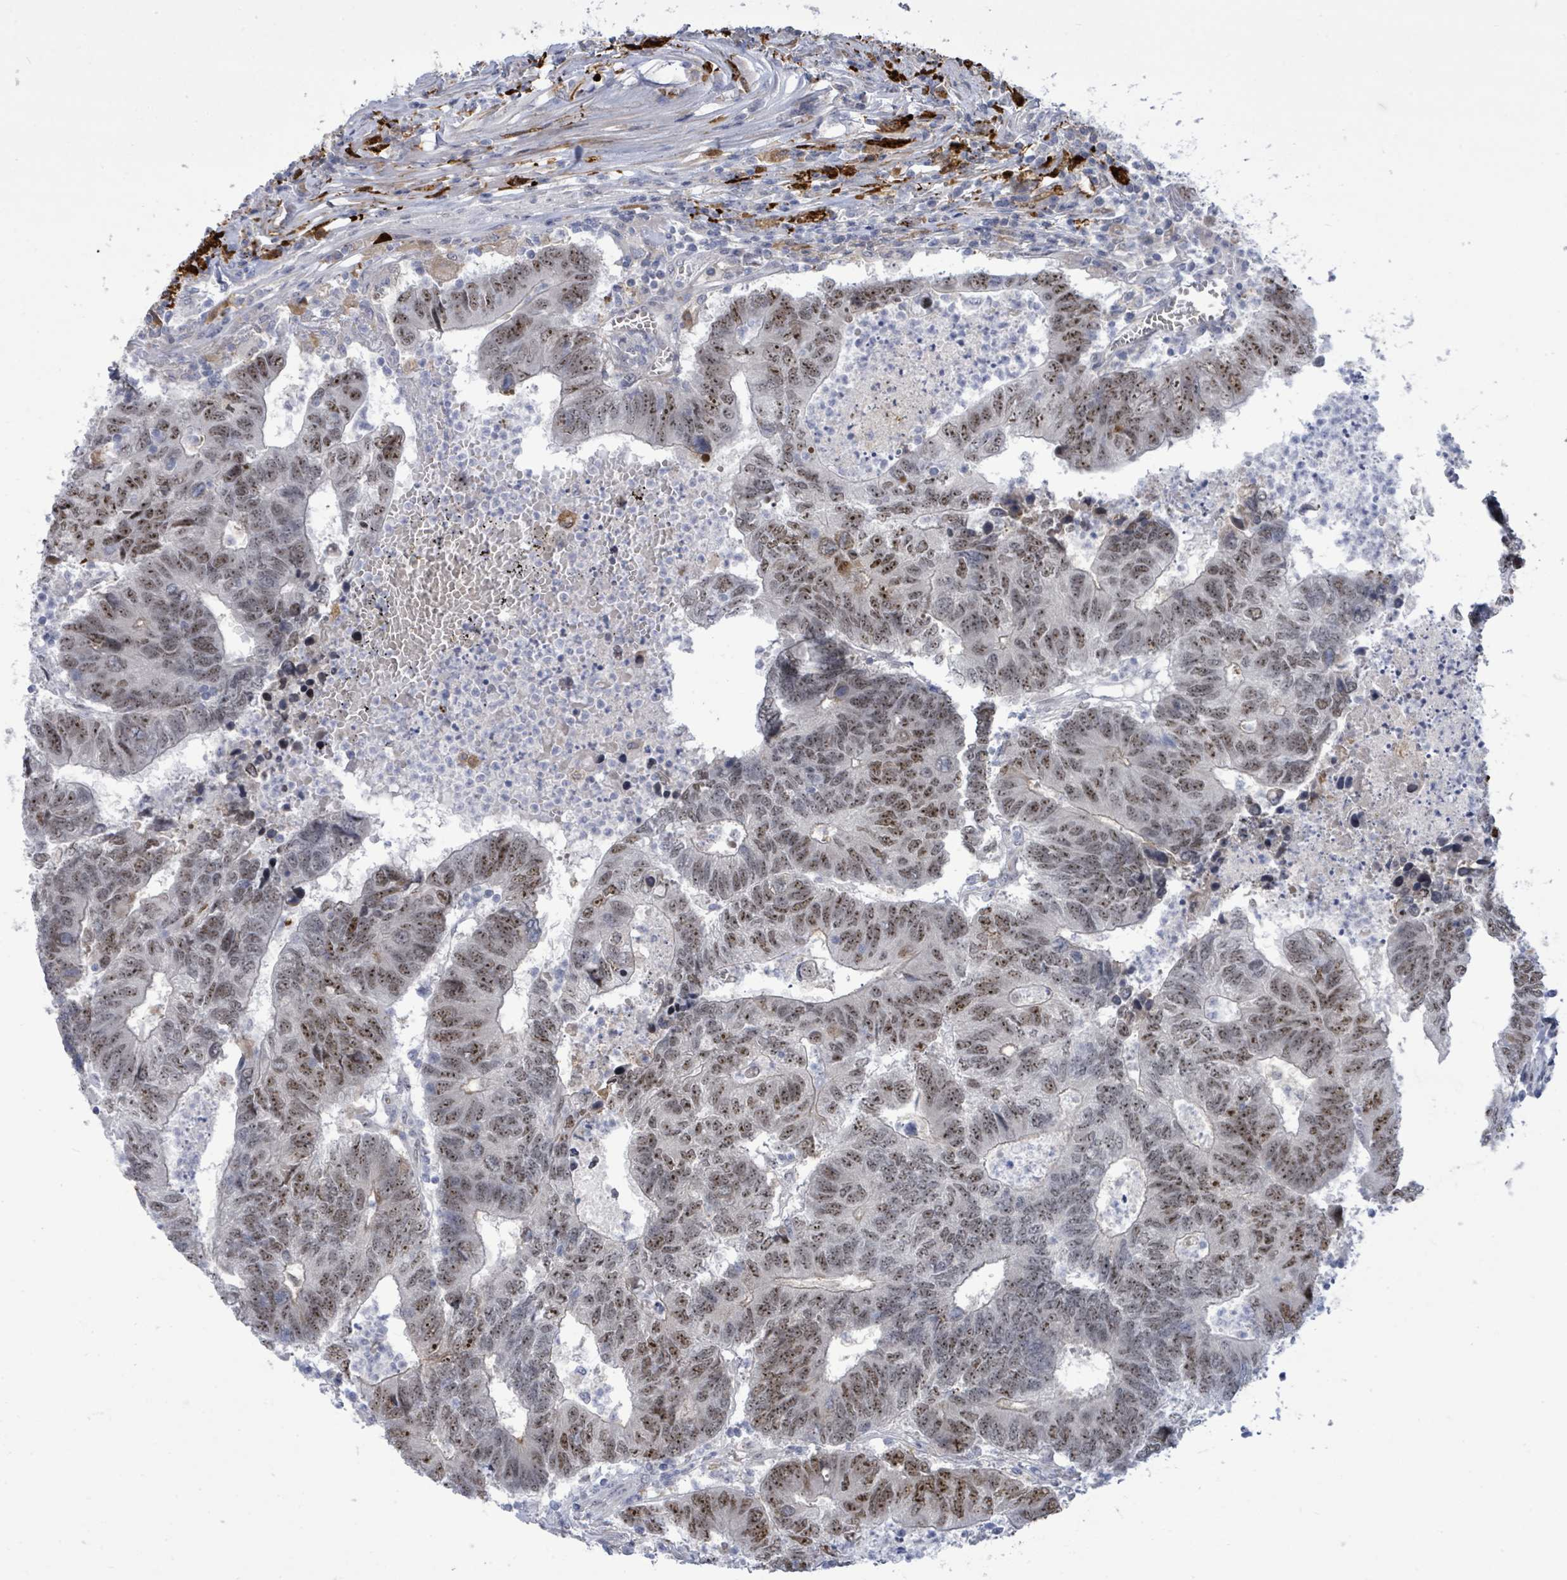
{"staining": {"intensity": "moderate", "quantity": "25%-75%", "location": "nuclear"}, "tissue": "colorectal cancer", "cell_type": "Tumor cells", "image_type": "cancer", "snomed": [{"axis": "morphology", "description": "Adenocarcinoma, NOS"}, {"axis": "topography", "description": "Colon"}], "caption": "Immunohistochemistry (IHC) of human colorectal cancer reveals medium levels of moderate nuclear positivity in approximately 25%-75% of tumor cells.", "gene": "CT45A5", "patient": {"sex": "female", "age": 48}}